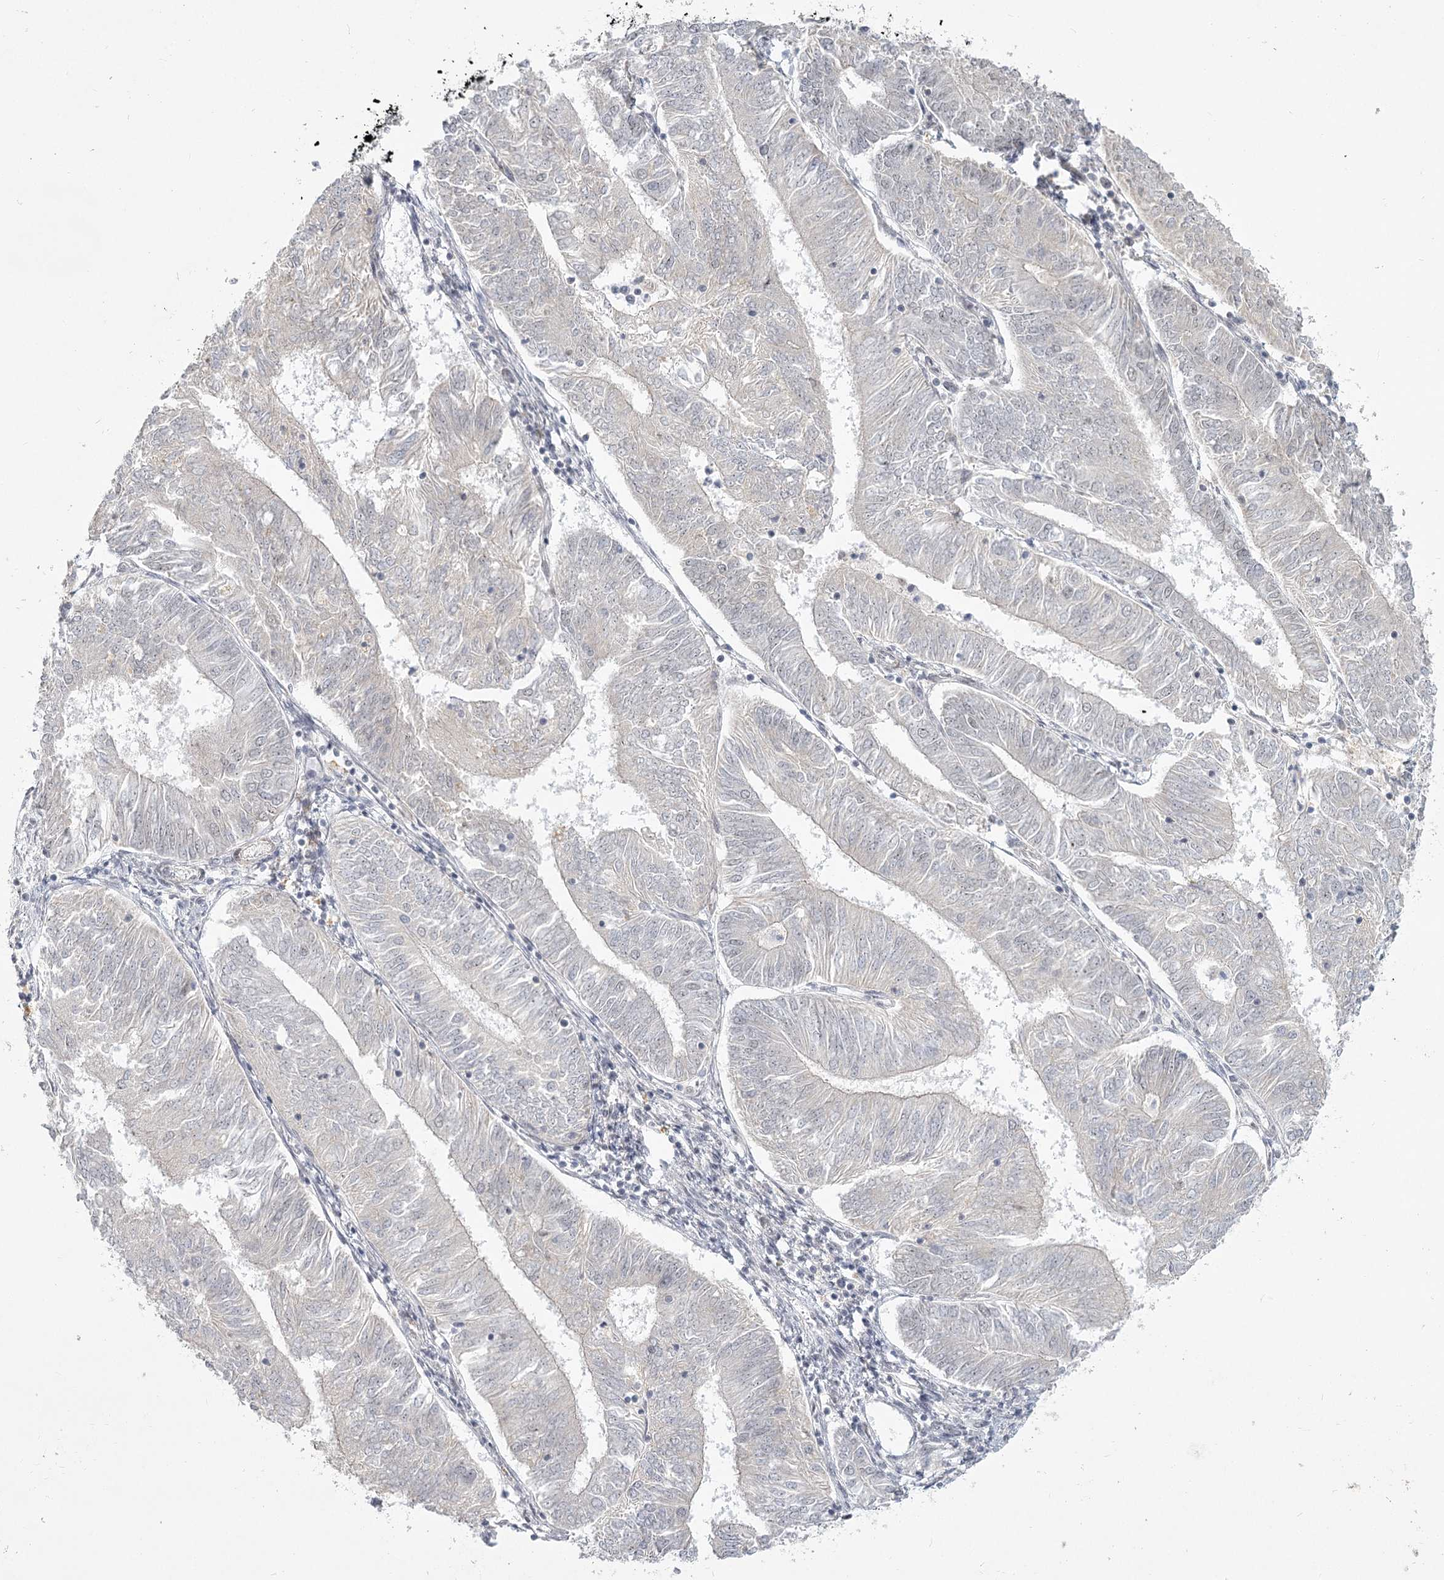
{"staining": {"intensity": "negative", "quantity": "none", "location": "none"}, "tissue": "endometrial cancer", "cell_type": "Tumor cells", "image_type": "cancer", "snomed": [{"axis": "morphology", "description": "Adenocarcinoma, NOS"}, {"axis": "topography", "description": "Endometrium"}], "caption": "This photomicrograph is of endometrial cancer stained with immunohistochemistry to label a protein in brown with the nuclei are counter-stained blue. There is no expression in tumor cells.", "gene": "EXOSC7", "patient": {"sex": "female", "age": 58}}